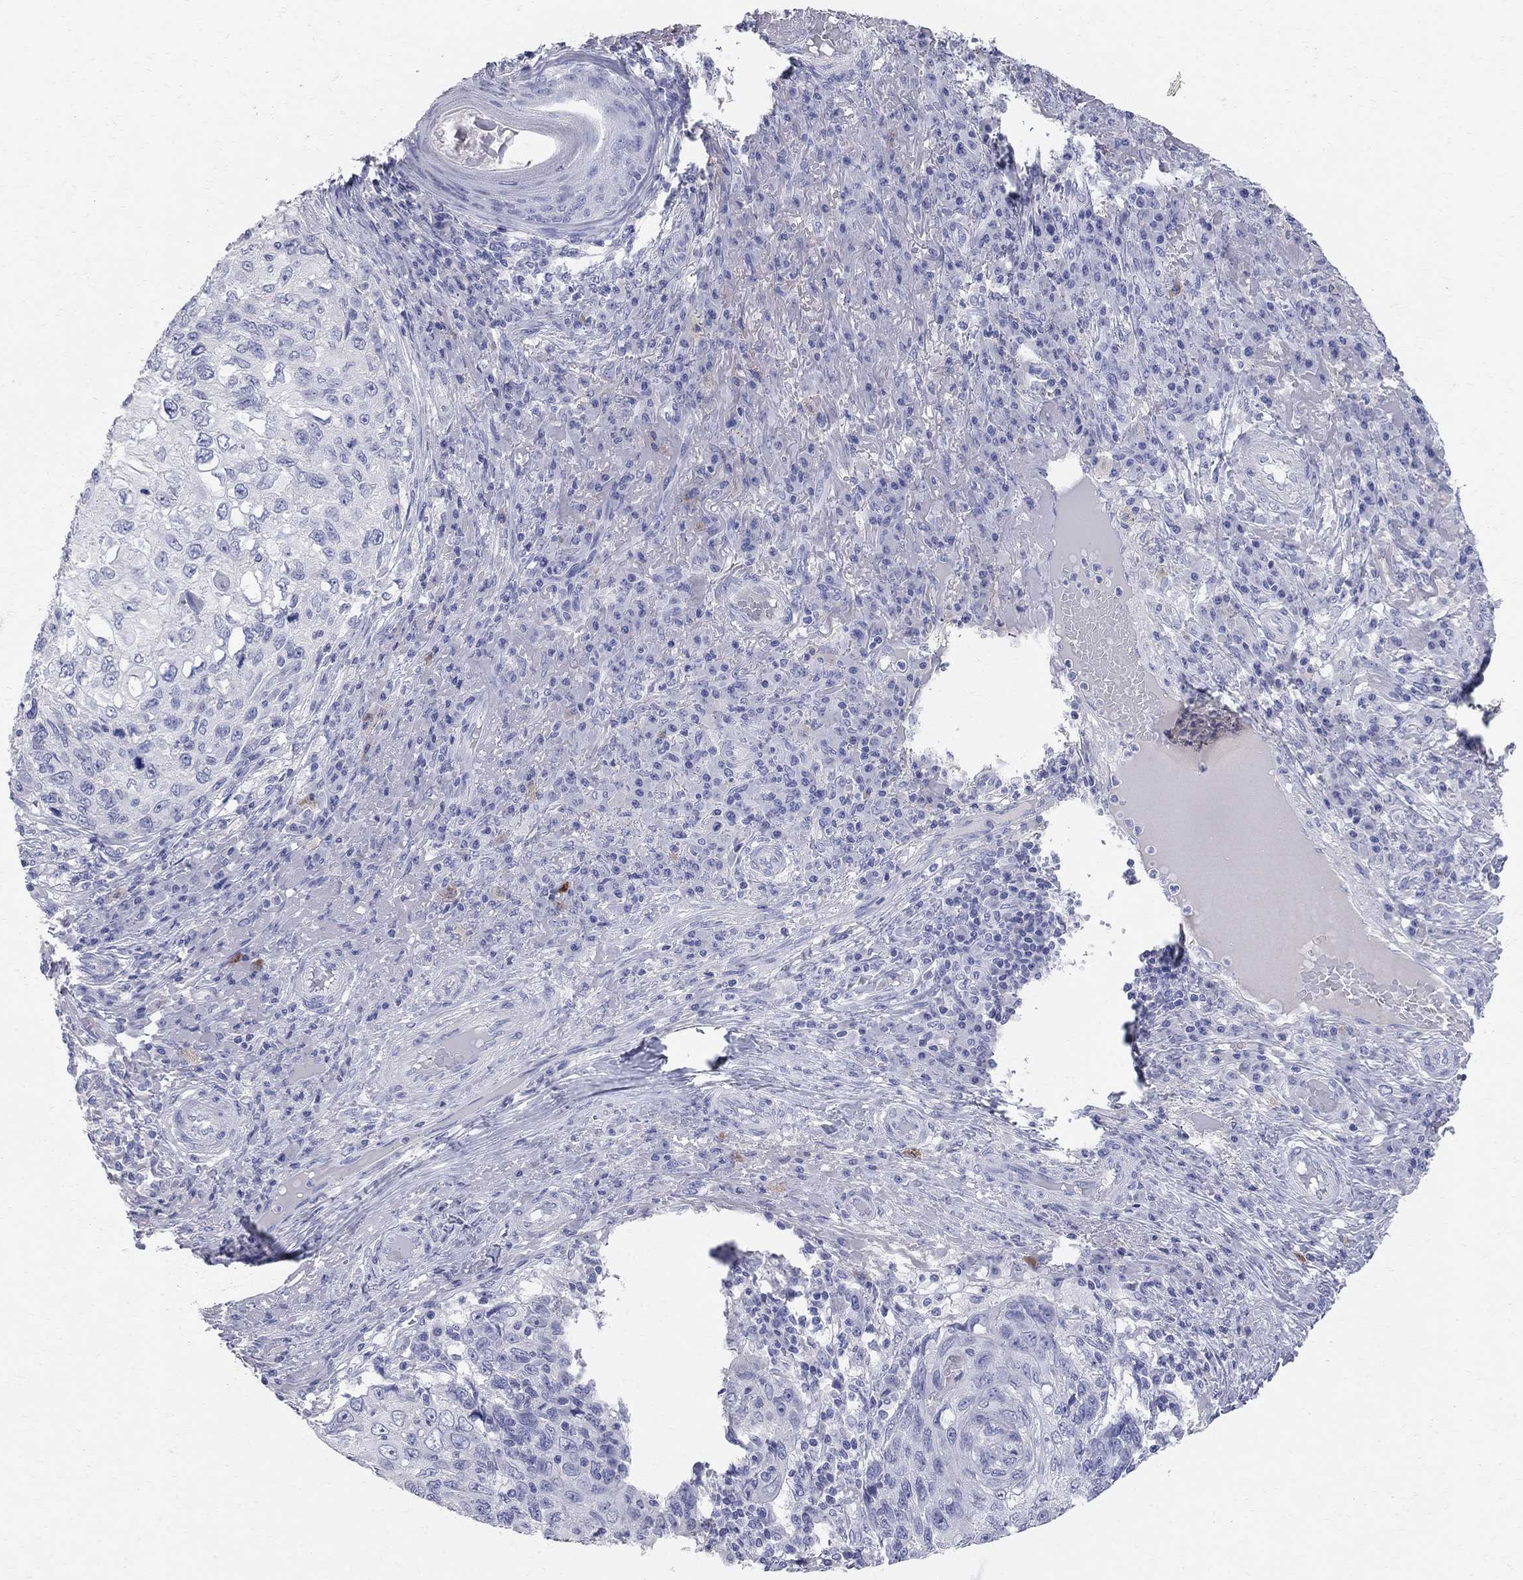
{"staining": {"intensity": "negative", "quantity": "none", "location": "none"}, "tissue": "skin cancer", "cell_type": "Tumor cells", "image_type": "cancer", "snomed": [{"axis": "morphology", "description": "Squamous cell carcinoma, NOS"}, {"axis": "topography", "description": "Skin"}], "caption": "A high-resolution micrograph shows immunohistochemistry staining of squamous cell carcinoma (skin), which demonstrates no significant staining in tumor cells.", "gene": "AOX1", "patient": {"sex": "male", "age": 92}}